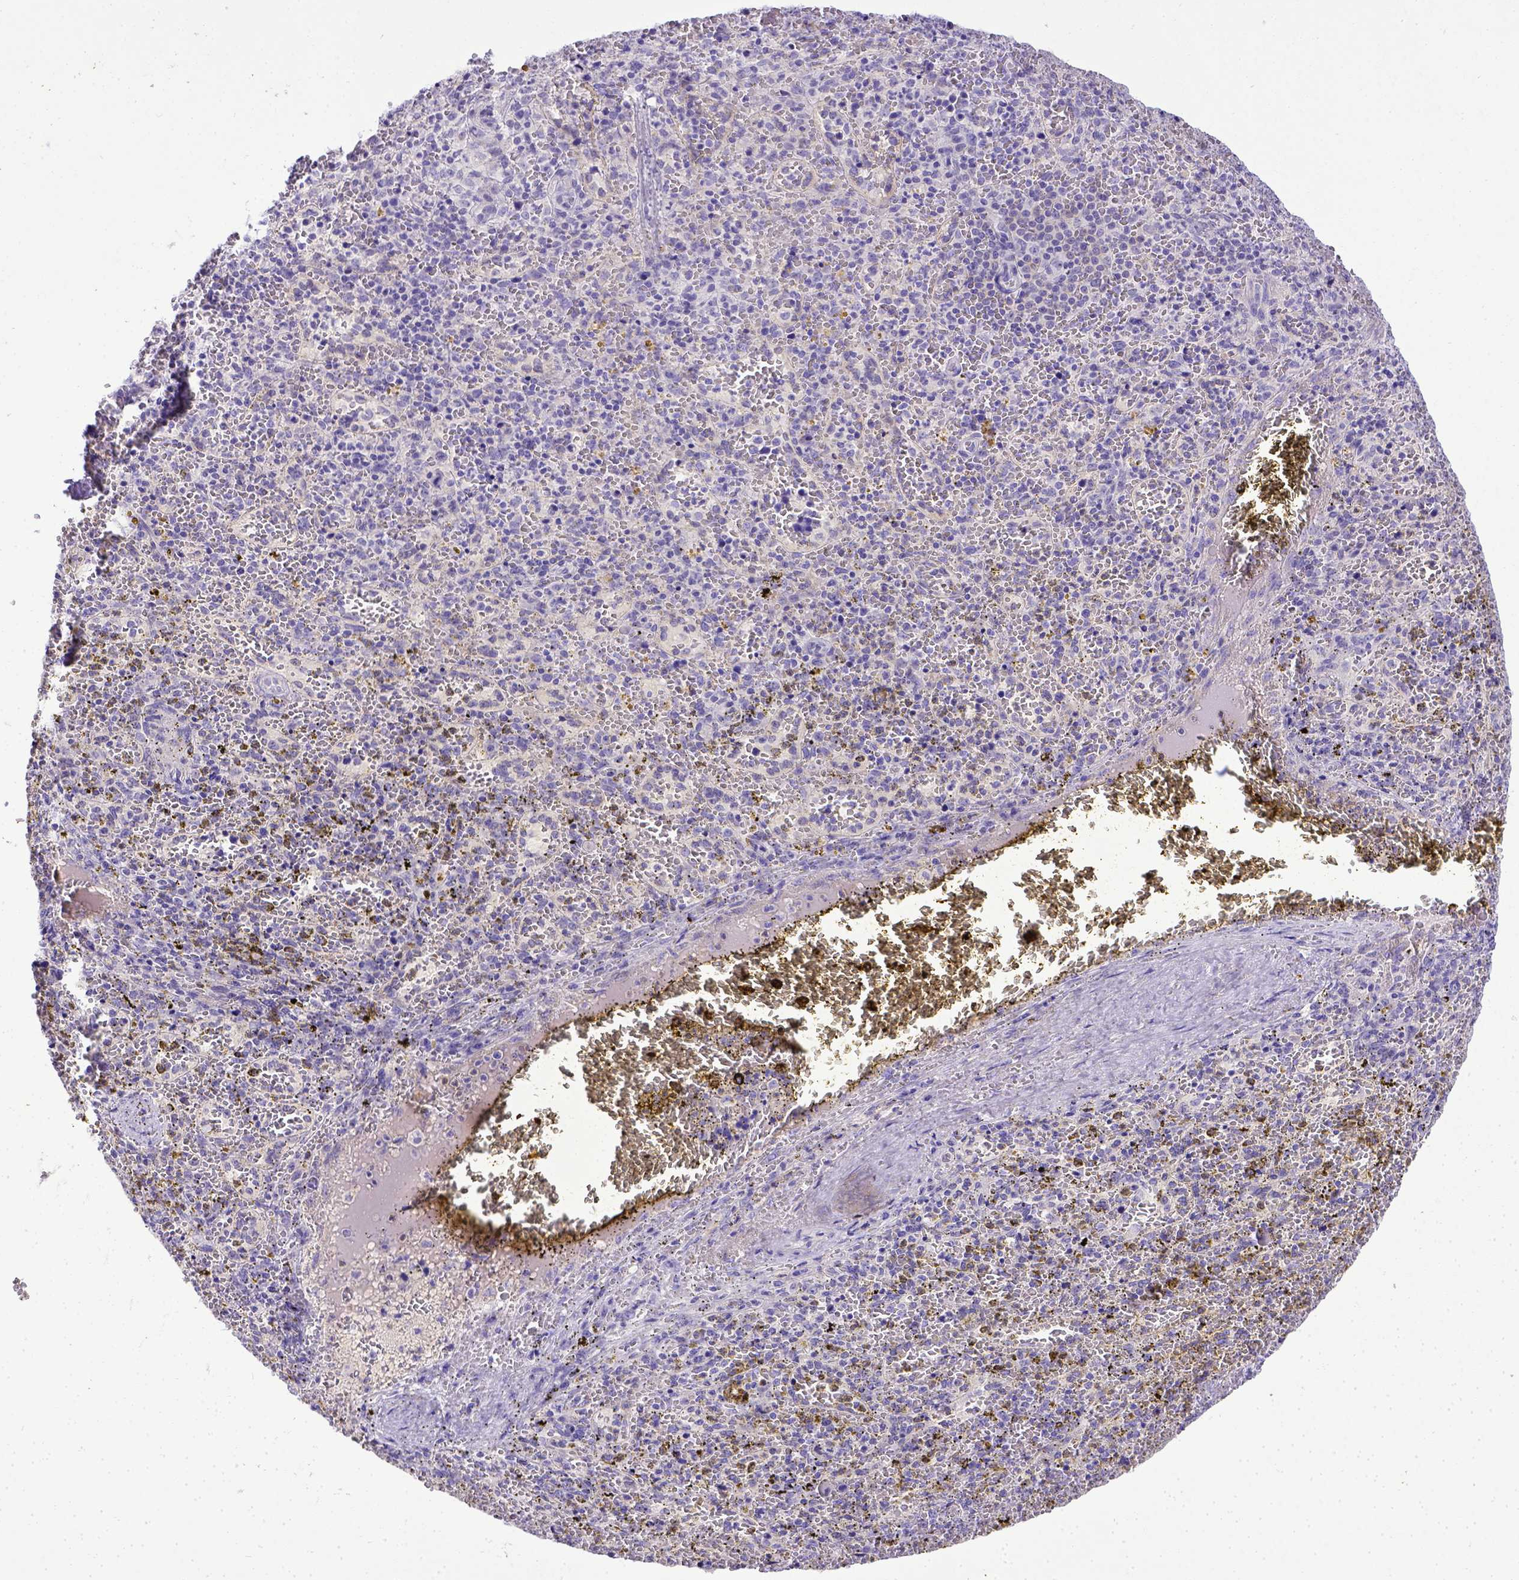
{"staining": {"intensity": "negative", "quantity": "none", "location": "none"}, "tissue": "spleen", "cell_type": "Cells in red pulp", "image_type": "normal", "snomed": [{"axis": "morphology", "description": "Normal tissue, NOS"}, {"axis": "topography", "description": "Spleen"}], "caption": "Immunohistochemical staining of benign spleen demonstrates no significant positivity in cells in red pulp.", "gene": "BTN1A1", "patient": {"sex": "female", "age": 50}}